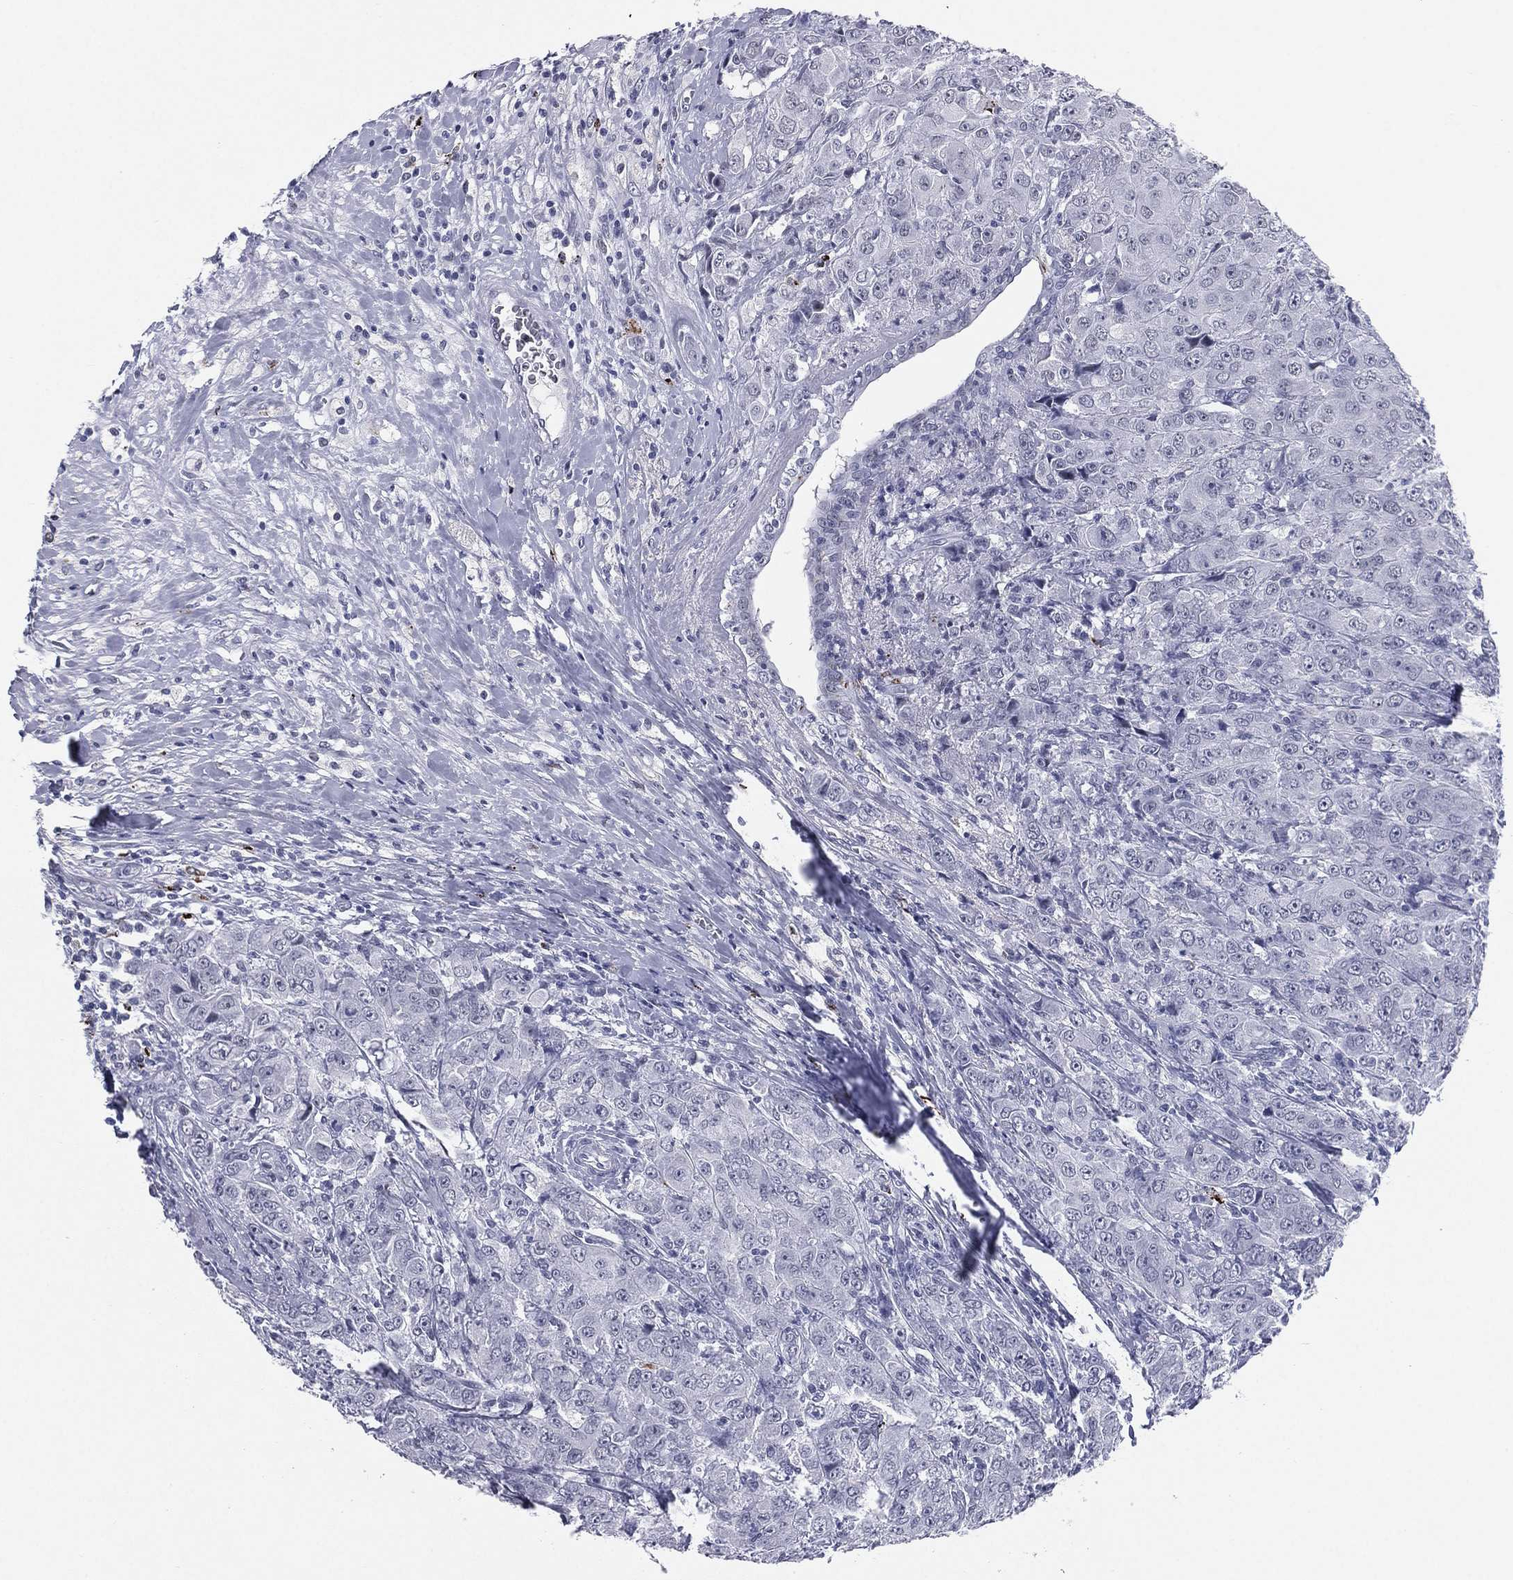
{"staining": {"intensity": "negative", "quantity": "none", "location": "none"}, "tissue": "breast cancer", "cell_type": "Tumor cells", "image_type": "cancer", "snomed": [{"axis": "morphology", "description": "Duct carcinoma"}, {"axis": "topography", "description": "Breast"}], "caption": "Immunohistochemistry (IHC) photomicrograph of breast infiltrating ductal carcinoma stained for a protein (brown), which demonstrates no expression in tumor cells. The staining was performed using DAB to visualize the protein expression in brown, while the nuclei were stained in blue with hematoxylin (Magnification: 20x).", "gene": "HLA-DOA", "patient": {"sex": "female", "age": 43}}